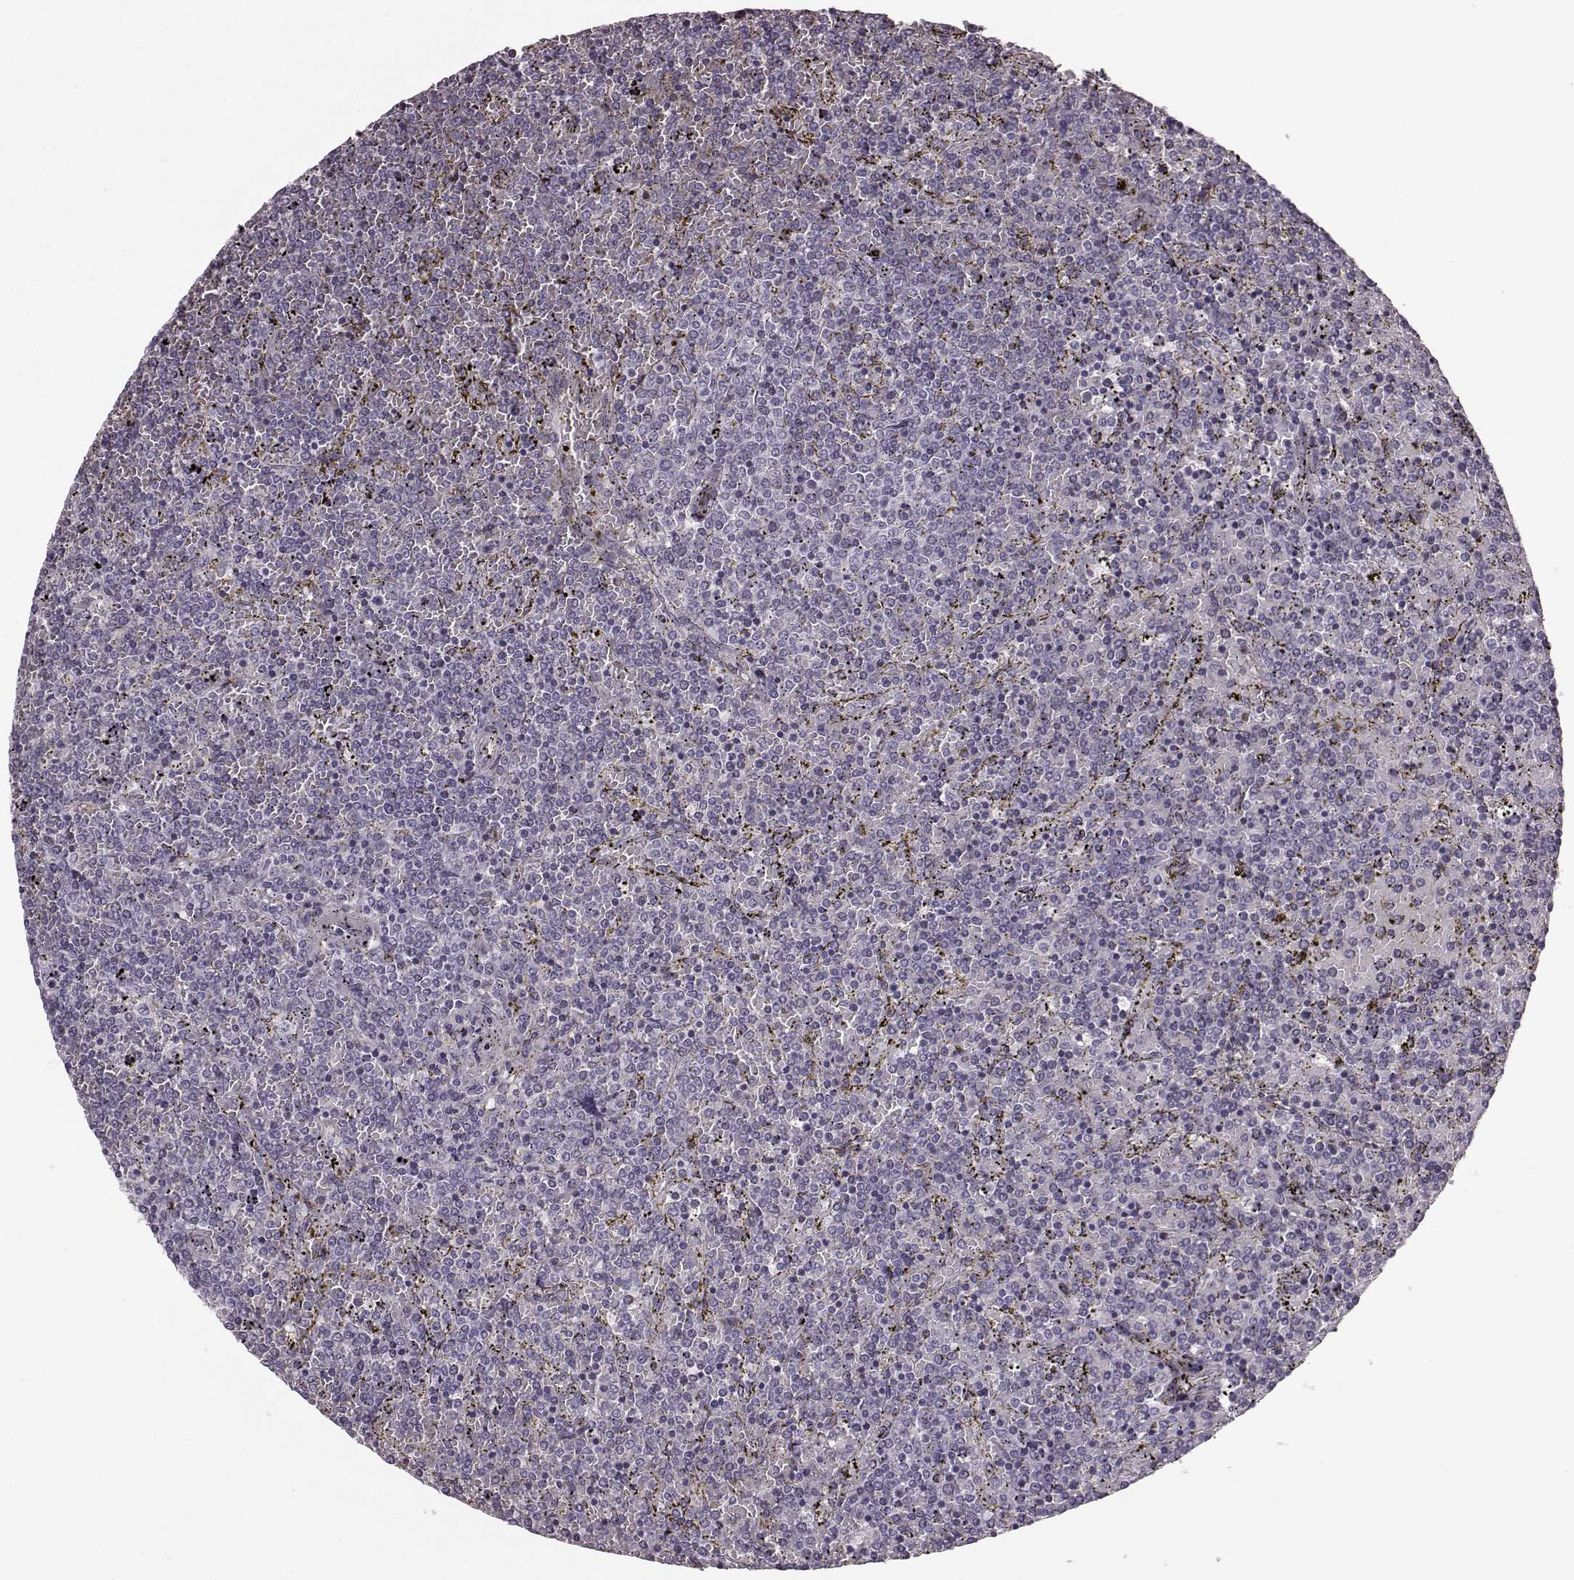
{"staining": {"intensity": "negative", "quantity": "none", "location": "none"}, "tissue": "lymphoma", "cell_type": "Tumor cells", "image_type": "cancer", "snomed": [{"axis": "morphology", "description": "Malignant lymphoma, non-Hodgkin's type, Low grade"}, {"axis": "topography", "description": "Spleen"}], "caption": "Immunohistochemical staining of human malignant lymphoma, non-Hodgkin's type (low-grade) displays no significant staining in tumor cells.", "gene": "SEMG2", "patient": {"sex": "female", "age": 77}}